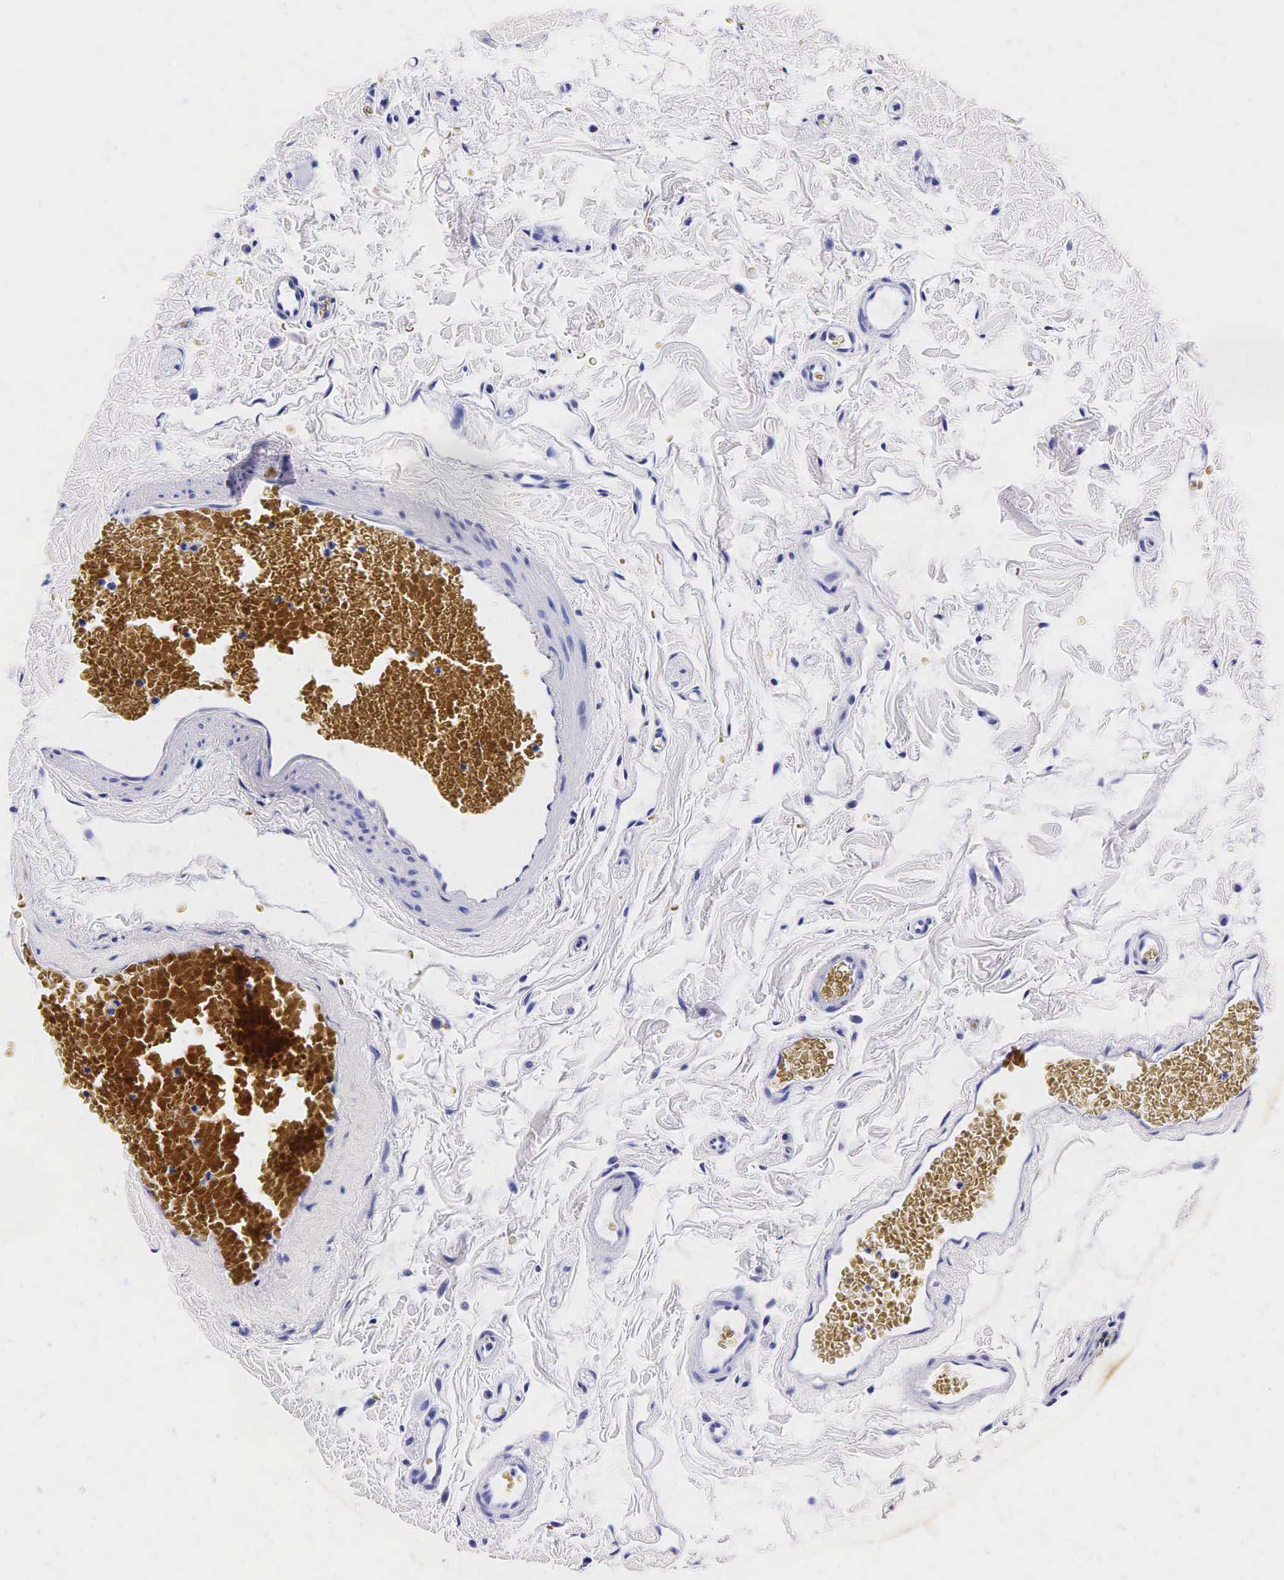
{"staining": {"intensity": "negative", "quantity": "none", "location": "none"}, "tissue": "duodenum", "cell_type": "Glandular cells", "image_type": "normal", "snomed": [{"axis": "morphology", "description": "Normal tissue, NOS"}, {"axis": "topography", "description": "Duodenum"}], "caption": "Immunohistochemical staining of benign human duodenum shows no significant staining in glandular cells. (DAB (3,3'-diaminobenzidine) IHC with hematoxylin counter stain).", "gene": "ACP3", "patient": {"sex": "male", "age": 70}}